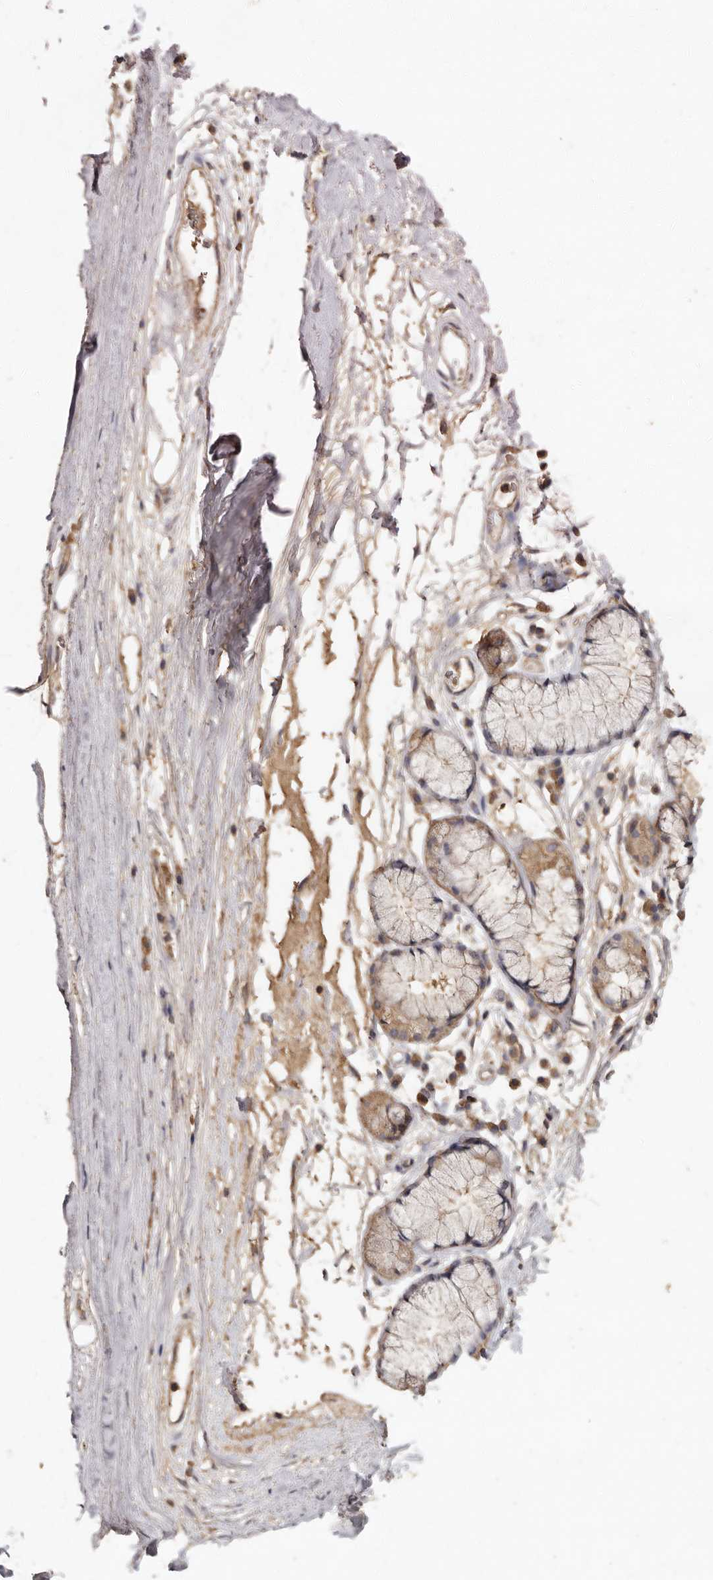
{"staining": {"intensity": "weak", "quantity": ">75%", "location": "cytoplasmic/membranous"}, "tissue": "adipose tissue", "cell_type": "Adipocytes", "image_type": "normal", "snomed": [{"axis": "morphology", "description": "Normal tissue, NOS"}, {"axis": "topography", "description": "Cartilage tissue"}], "caption": "IHC of benign human adipose tissue reveals low levels of weak cytoplasmic/membranous expression in about >75% of adipocytes. (IHC, brightfield microscopy, high magnification).", "gene": "RWDD1", "patient": {"sex": "female", "age": 63}}